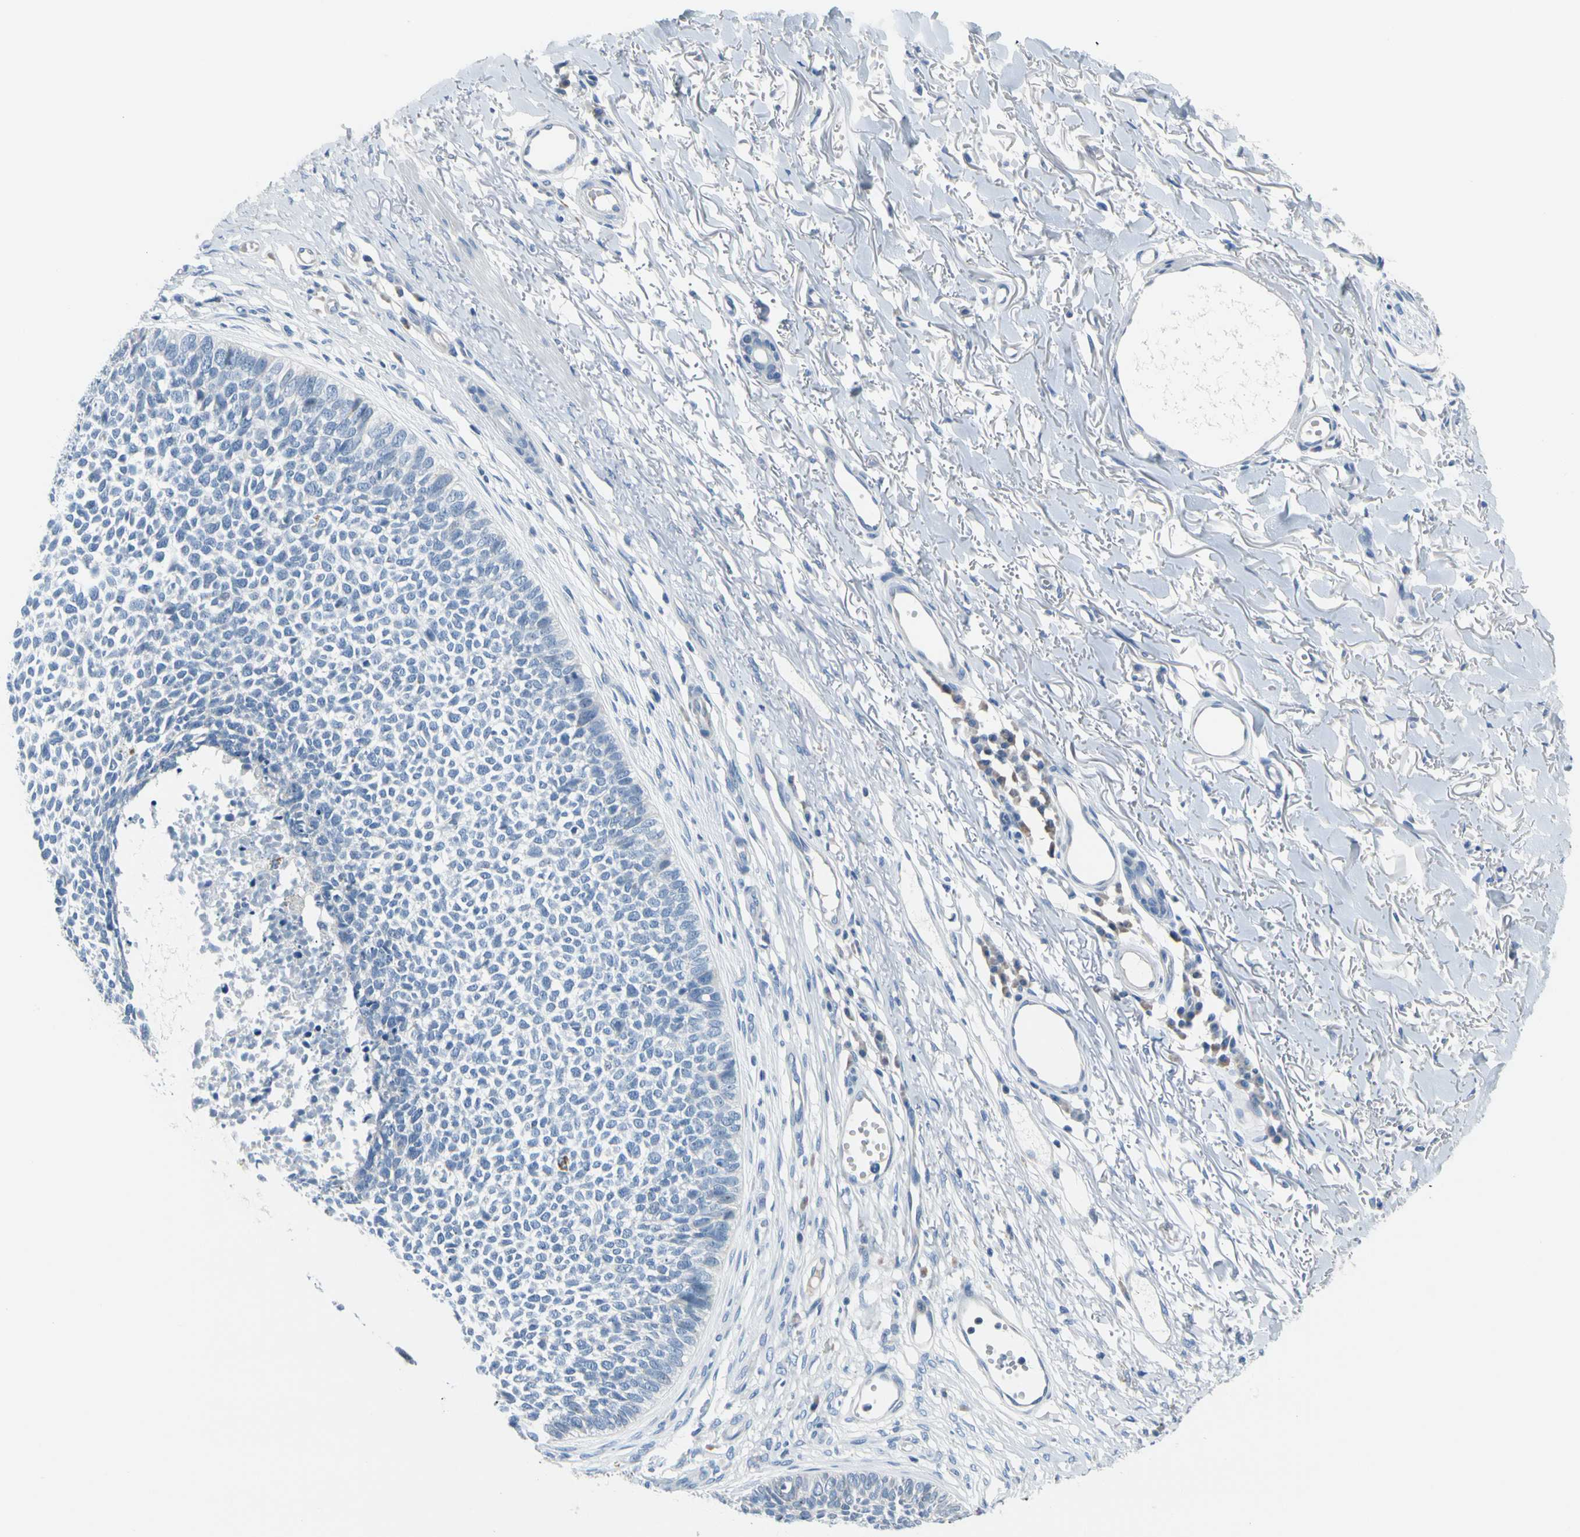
{"staining": {"intensity": "negative", "quantity": "none", "location": "none"}, "tissue": "skin cancer", "cell_type": "Tumor cells", "image_type": "cancer", "snomed": [{"axis": "morphology", "description": "Basal cell carcinoma"}, {"axis": "topography", "description": "Skin"}], "caption": "Immunohistochemical staining of skin cancer (basal cell carcinoma) shows no significant expression in tumor cells.", "gene": "MUC5B", "patient": {"sex": "female", "age": 84}}